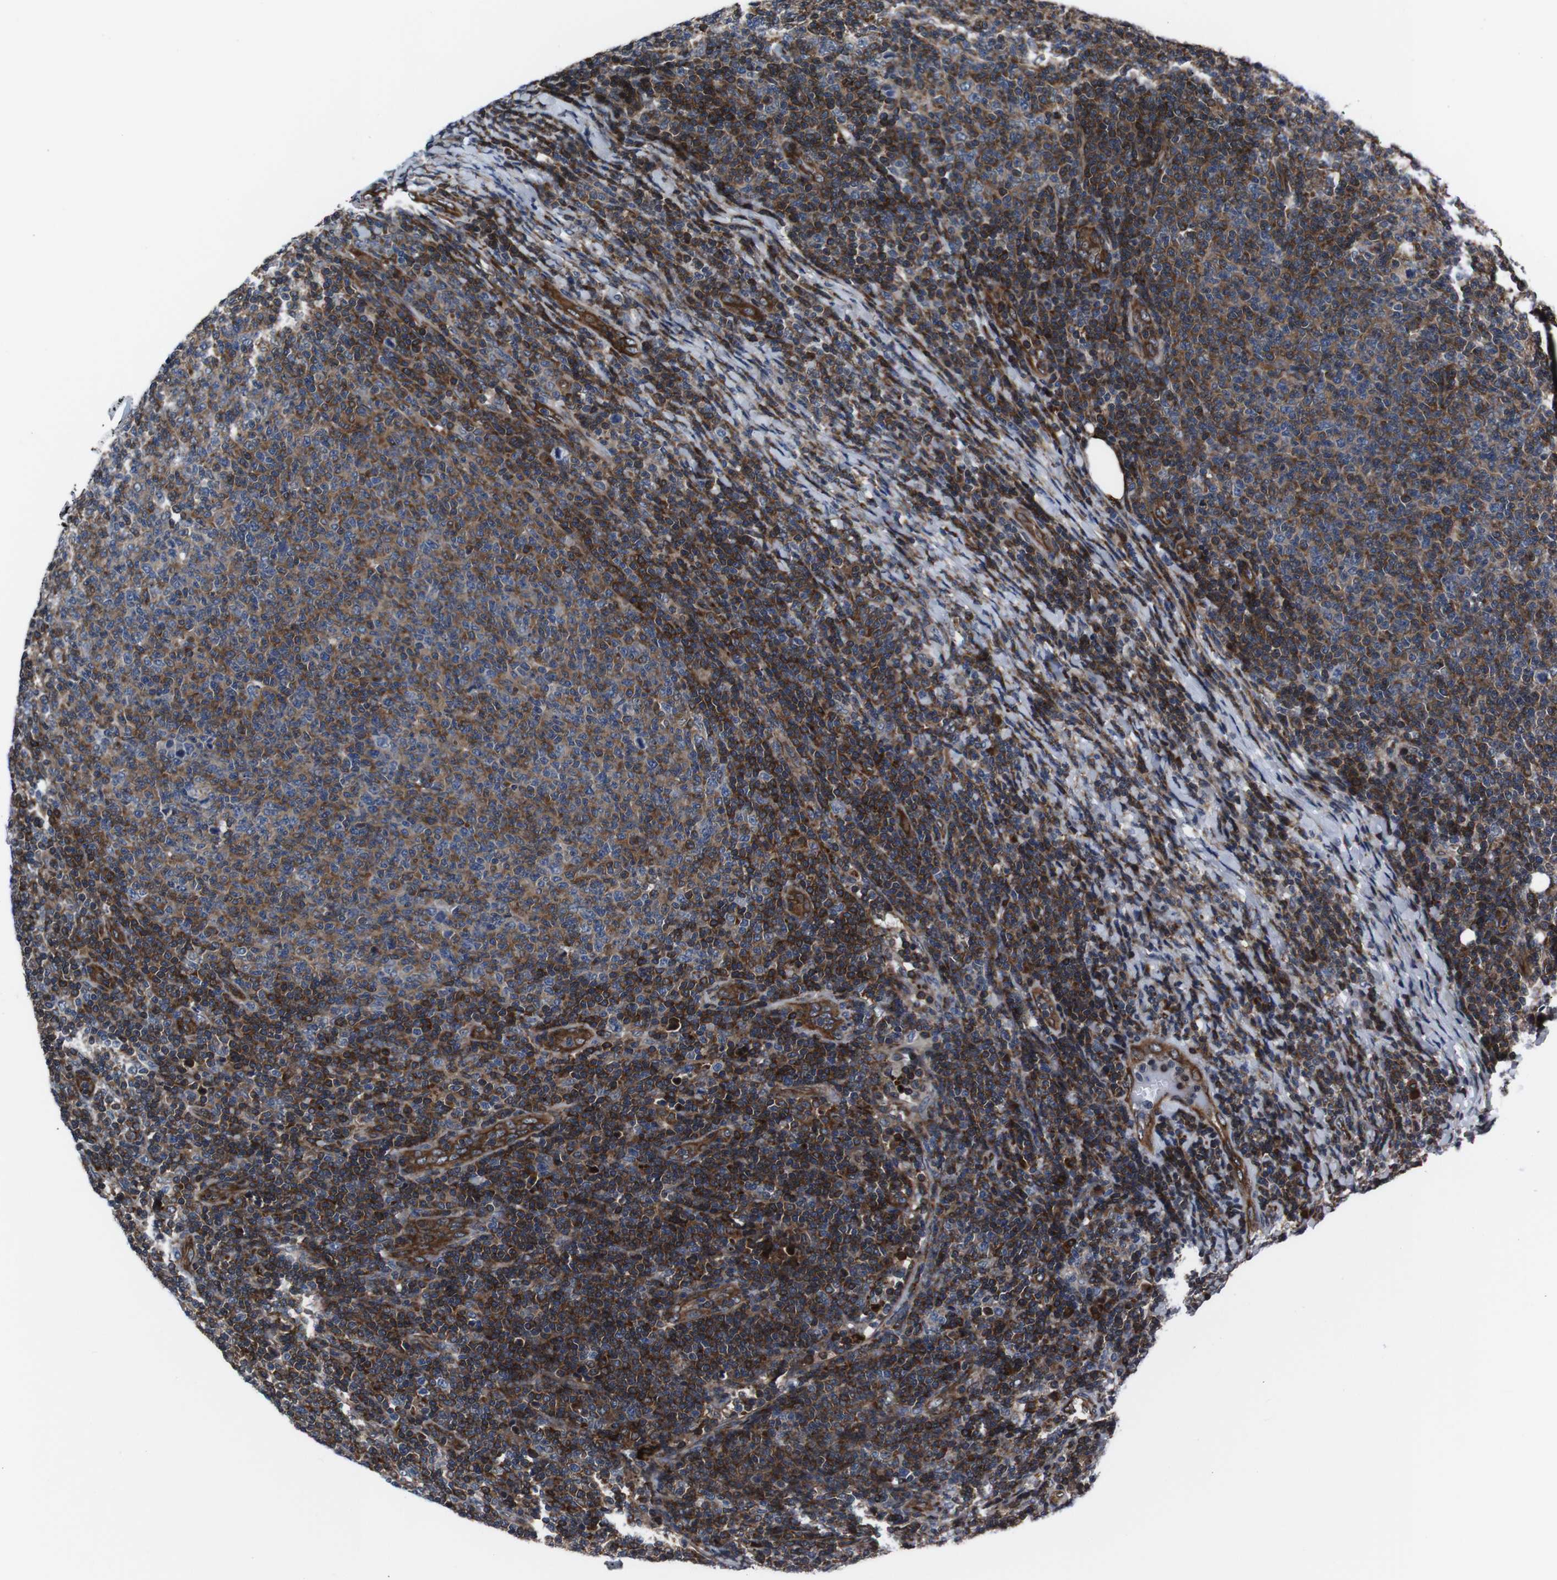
{"staining": {"intensity": "strong", "quantity": ">75%", "location": "cytoplasmic/membranous"}, "tissue": "lymphoma", "cell_type": "Tumor cells", "image_type": "cancer", "snomed": [{"axis": "morphology", "description": "Malignant lymphoma, non-Hodgkin's type, Low grade"}, {"axis": "topography", "description": "Lymph node"}], "caption": "Immunohistochemistry staining of lymphoma, which shows high levels of strong cytoplasmic/membranous staining in about >75% of tumor cells indicating strong cytoplasmic/membranous protein expression. The staining was performed using DAB (3,3'-diaminobenzidine) (brown) for protein detection and nuclei were counterstained in hematoxylin (blue).", "gene": "EIF4A2", "patient": {"sex": "male", "age": 66}}